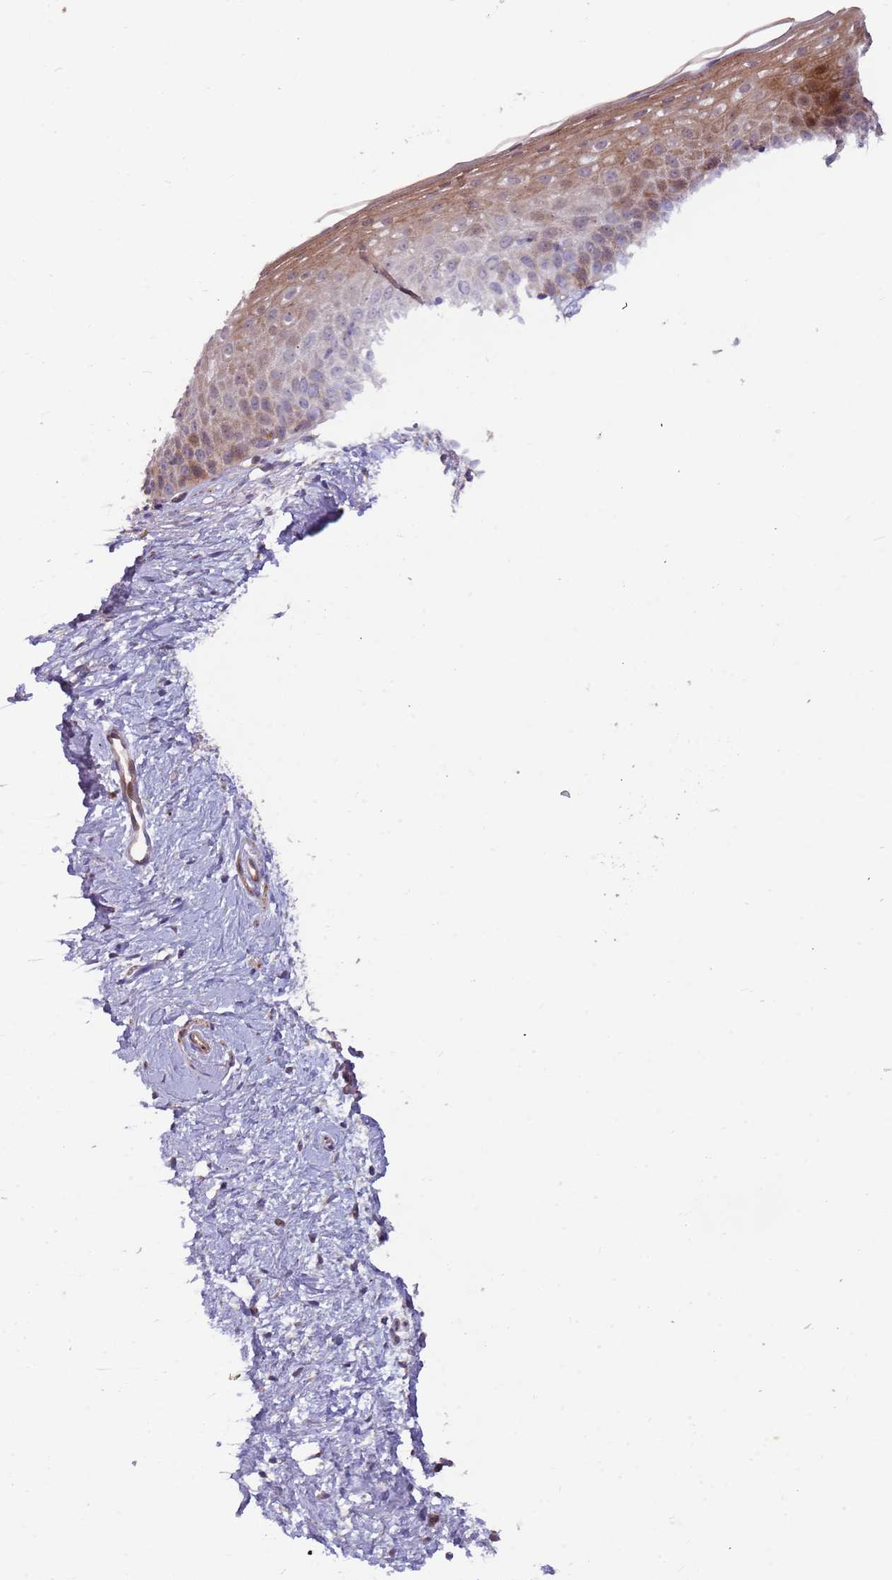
{"staining": {"intensity": "moderate", "quantity": ">75%", "location": "cytoplasmic/membranous"}, "tissue": "cervix", "cell_type": "Glandular cells", "image_type": "normal", "snomed": [{"axis": "morphology", "description": "Normal tissue, NOS"}, {"axis": "topography", "description": "Cervix"}], "caption": "Immunohistochemistry (IHC) histopathology image of benign cervix: cervix stained using IHC demonstrates medium levels of moderate protein expression localized specifically in the cytoplasmic/membranous of glandular cells, appearing as a cytoplasmic/membranous brown color.", "gene": "TRAPPC6B", "patient": {"sex": "female", "age": 57}}